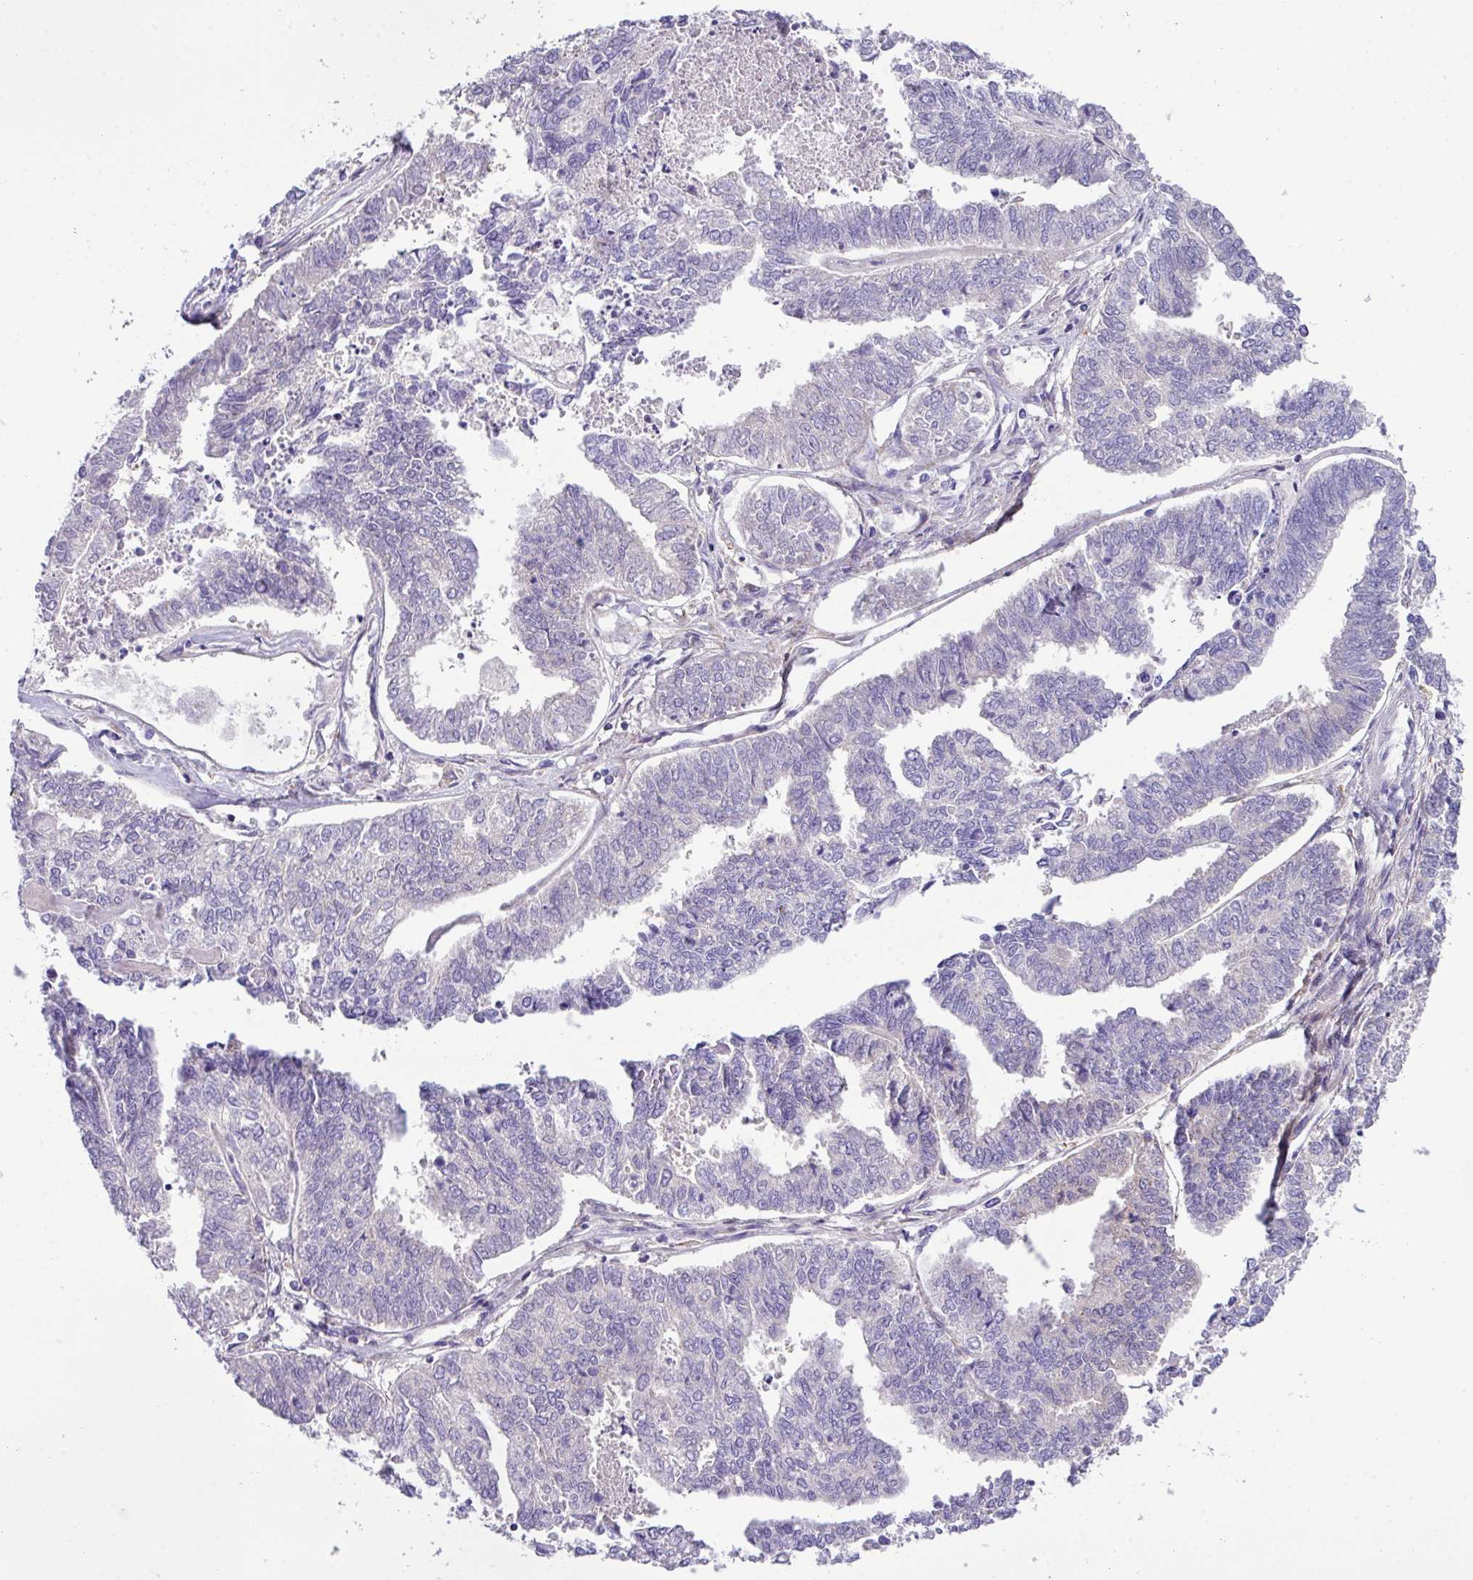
{"staining": {"intensity": "negative", "quantity": "none", "location": "none"}, "tissue": "endometrial cancer", "cell_type": "Tumor cells", "image_type": "cancer", "snomed": [{"axis": "morphology", "description": "Adenocarcinoma, NOS"}, {"axis": "topography", "description": "Endometrium"}], "caption": "This image is of endometrial cancer (adenocarcinoma) stained with immunohistochemistry to label a protein in brown with the nuclei are counter-stained blue. There is no positivity in tumor cells.", "gene": "DNAL1", "patient": {"sex": "female", "age": 73}}